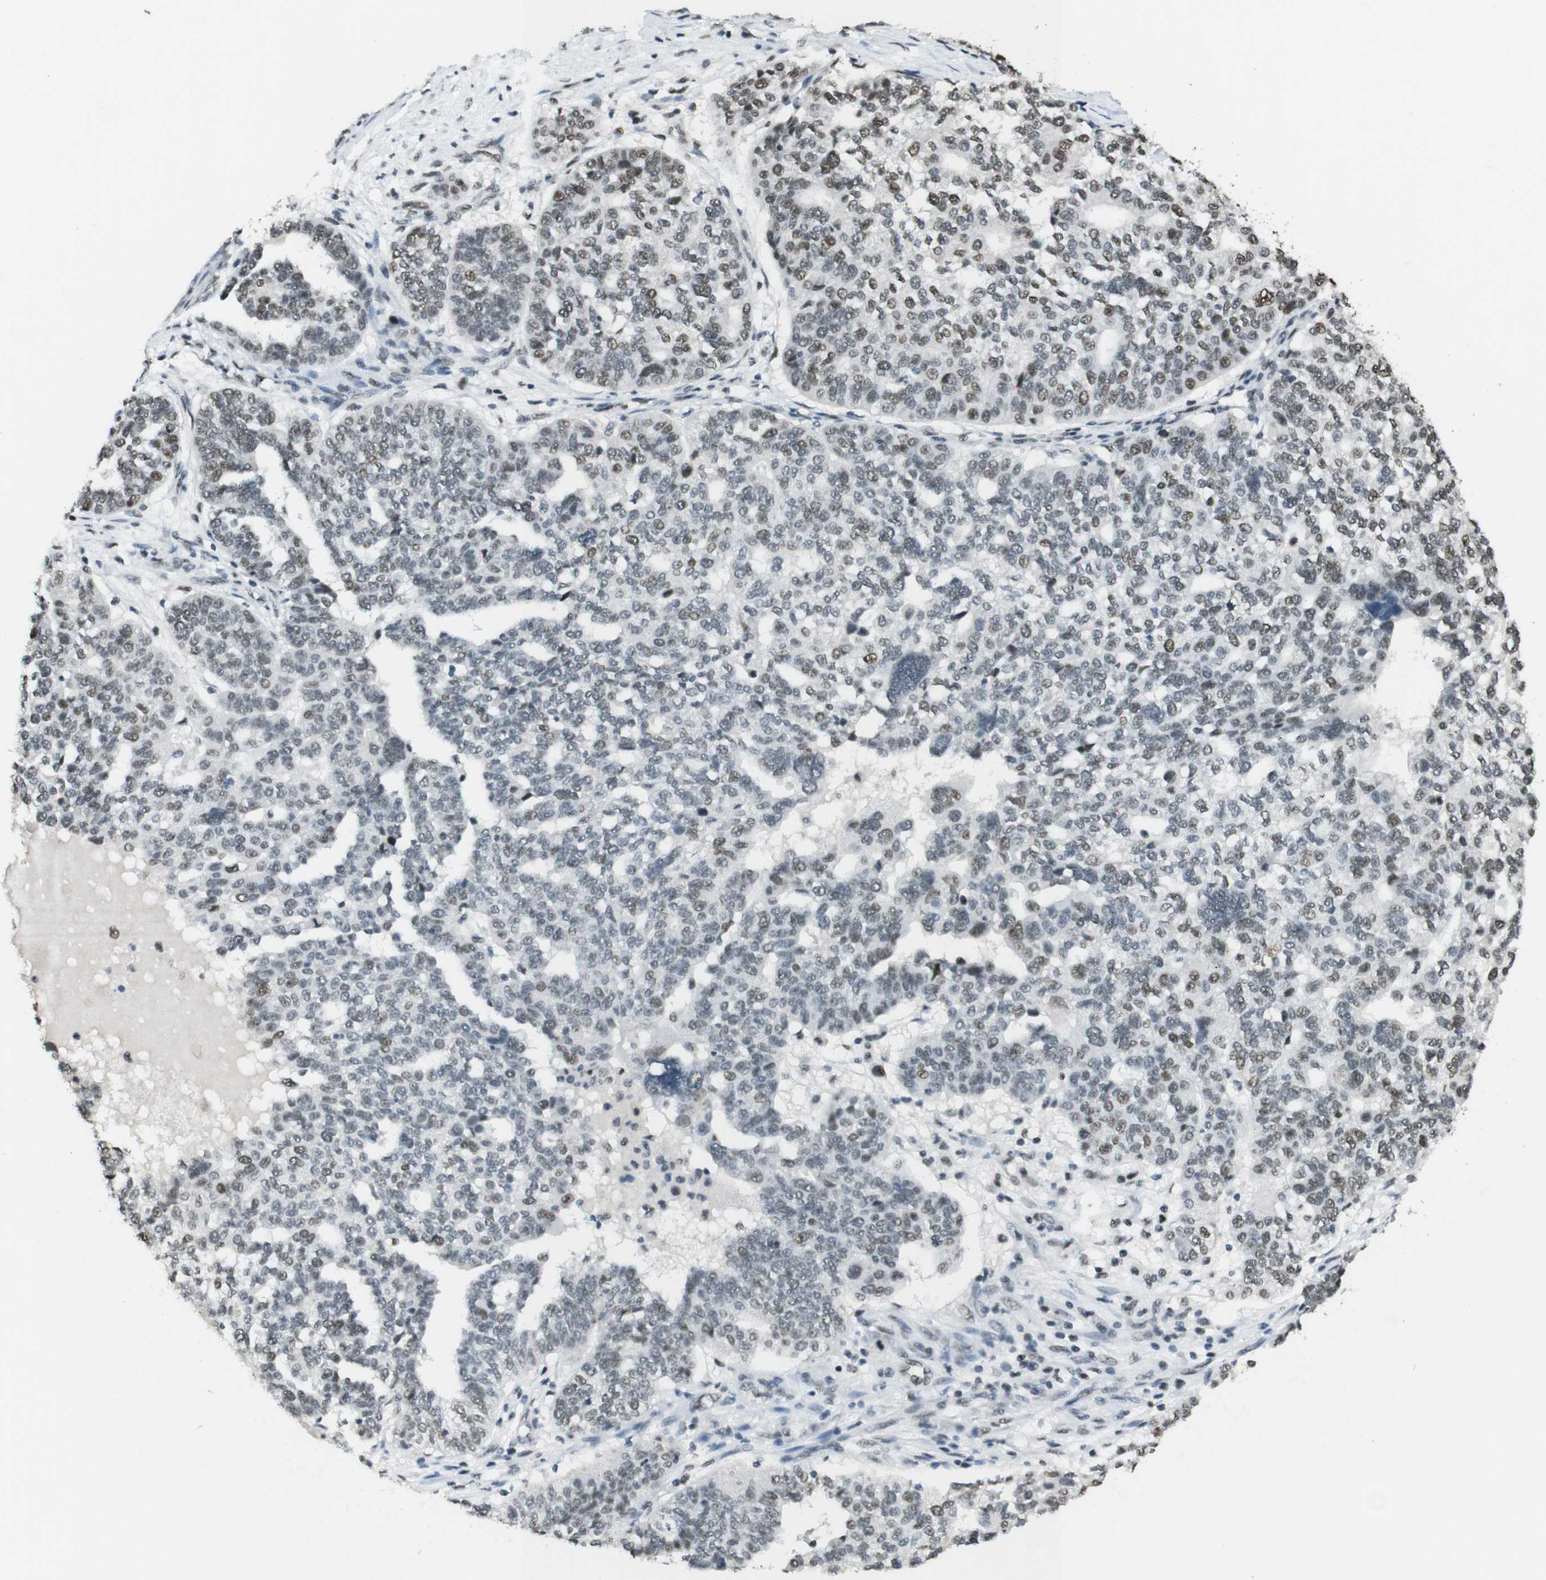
{"staining": {"intensity": "moderate", "quantity": "<25%", "location": "nuclear"}, "tissue": "ovarian cancer", "cell_type": "Tumor cells", "image_type": "cancer", "snomed": [{"axis": "morphology", "description": "Cystadenocarcinoma, serous, NOS"}, {"axis": "topography", "description": "Ovary"}], "caption": "Ovarian cancer stained with immunohistochemistry (IHC) displays moderate nuclear expression in approximately <25% of tumor cells. The staining was performed using DAB, with brown indicating positive protein expression. Nuclei are stained blue with hematoxylin.", "gene": "CSNK2B", "patient": {"sex": "female", "age": 59}}